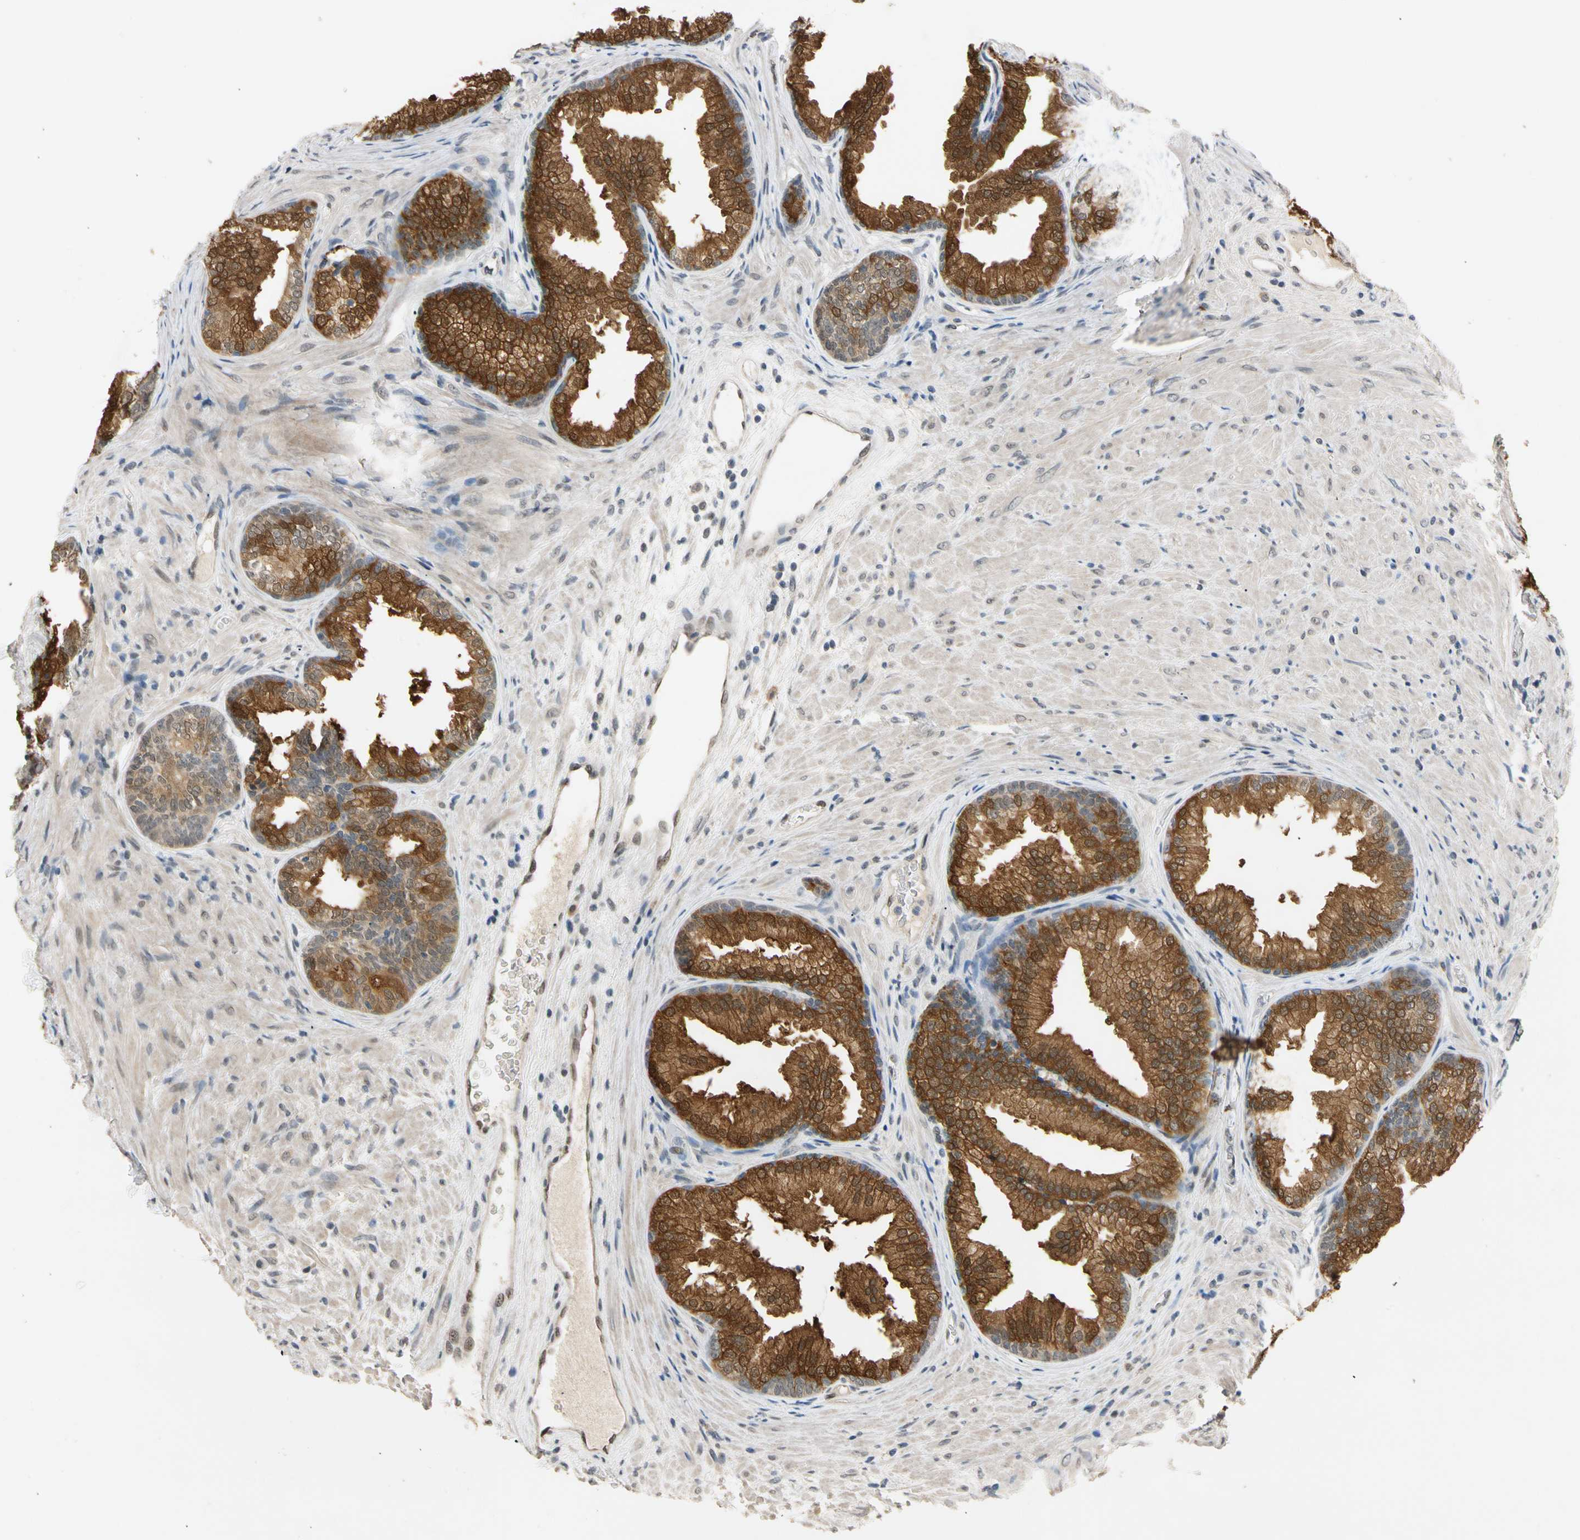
{"staining": {"intensity": "strong", "quantity": ">75%", "location": "cytoplasmic/membranous,nuclear"}, "tissue": "prostate", "cell_type": "Glandular cells", "image_type": "normal", "snomed": [{"axis": "morphology", "description": "Normal tissue, NOS"}, {"axis": "topography", "description": "Prostate"}], "caption": "Prostate stained for a protein reveals strong cytoplasmic/membranous,nuclear positivity in glandular cells. (DAB (3,3'-diaminobenzidine) = brown stain, brightfield microscopy at high magnification).", "gene": "RIOX2", "patient": {"sex": "male", "age": 76}}